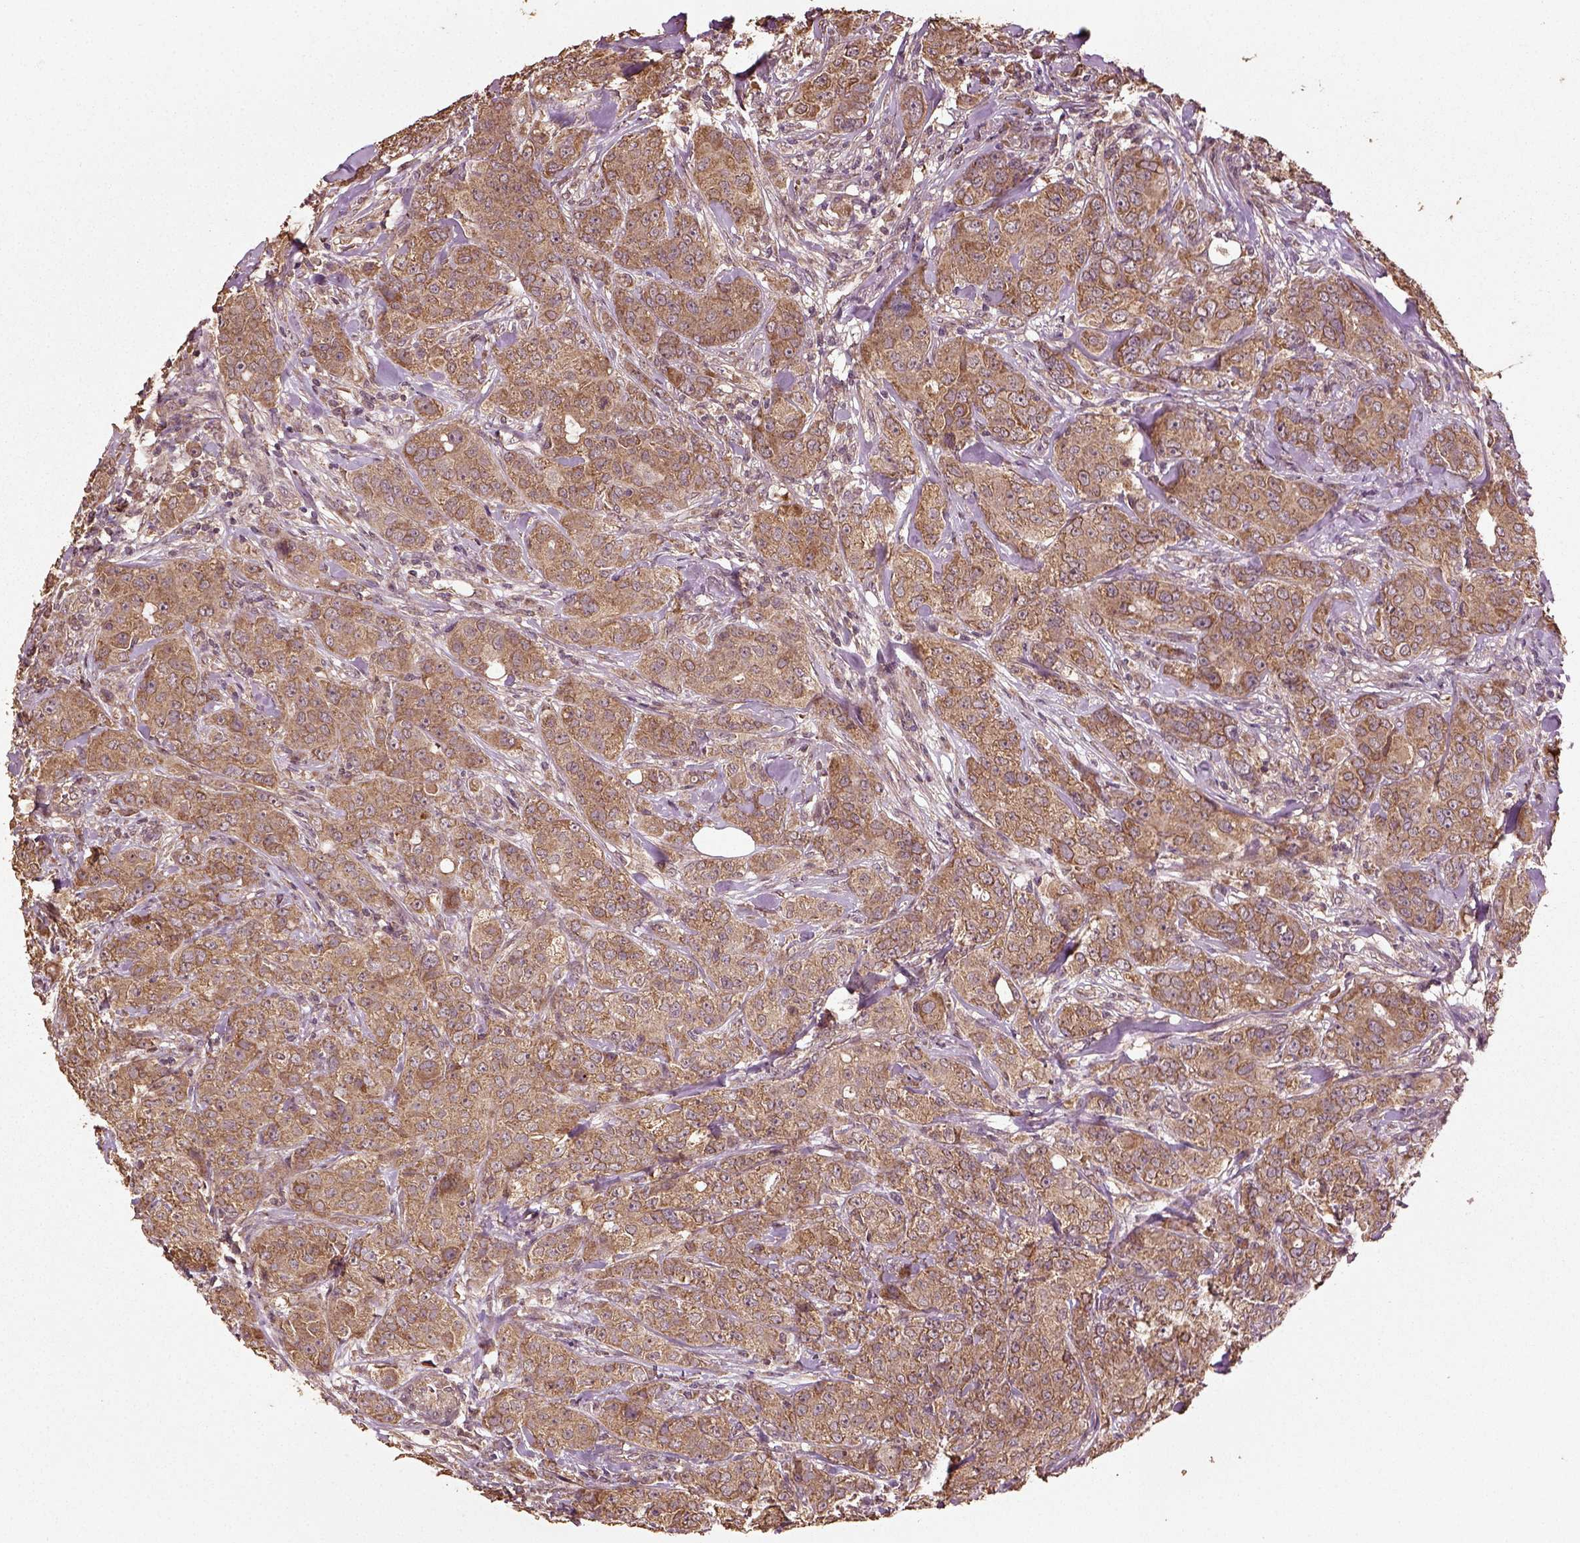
{"staining": {"intensity": "moderate", "quantity": ">75%", "location": "cytoplasmic/membranous"}, "tissue": "breast cancer", "cell_type": "Tumor cells", "image_type": "cancer", "snomed": [{"axis": "morphology", "description": "Duct carcinoma"}, {"axis": "topography", "description": "Breast"}], "caption": "The histopathology image displays immunohistochemical staining of infiltrating ductal carcinoma (breast). There is moderate cytoplasmic/membranous staining is identified in approximately >75% of tumor cells.", "gene": "ERV3-1", "patient": {"sex": "female", "age": 43}}